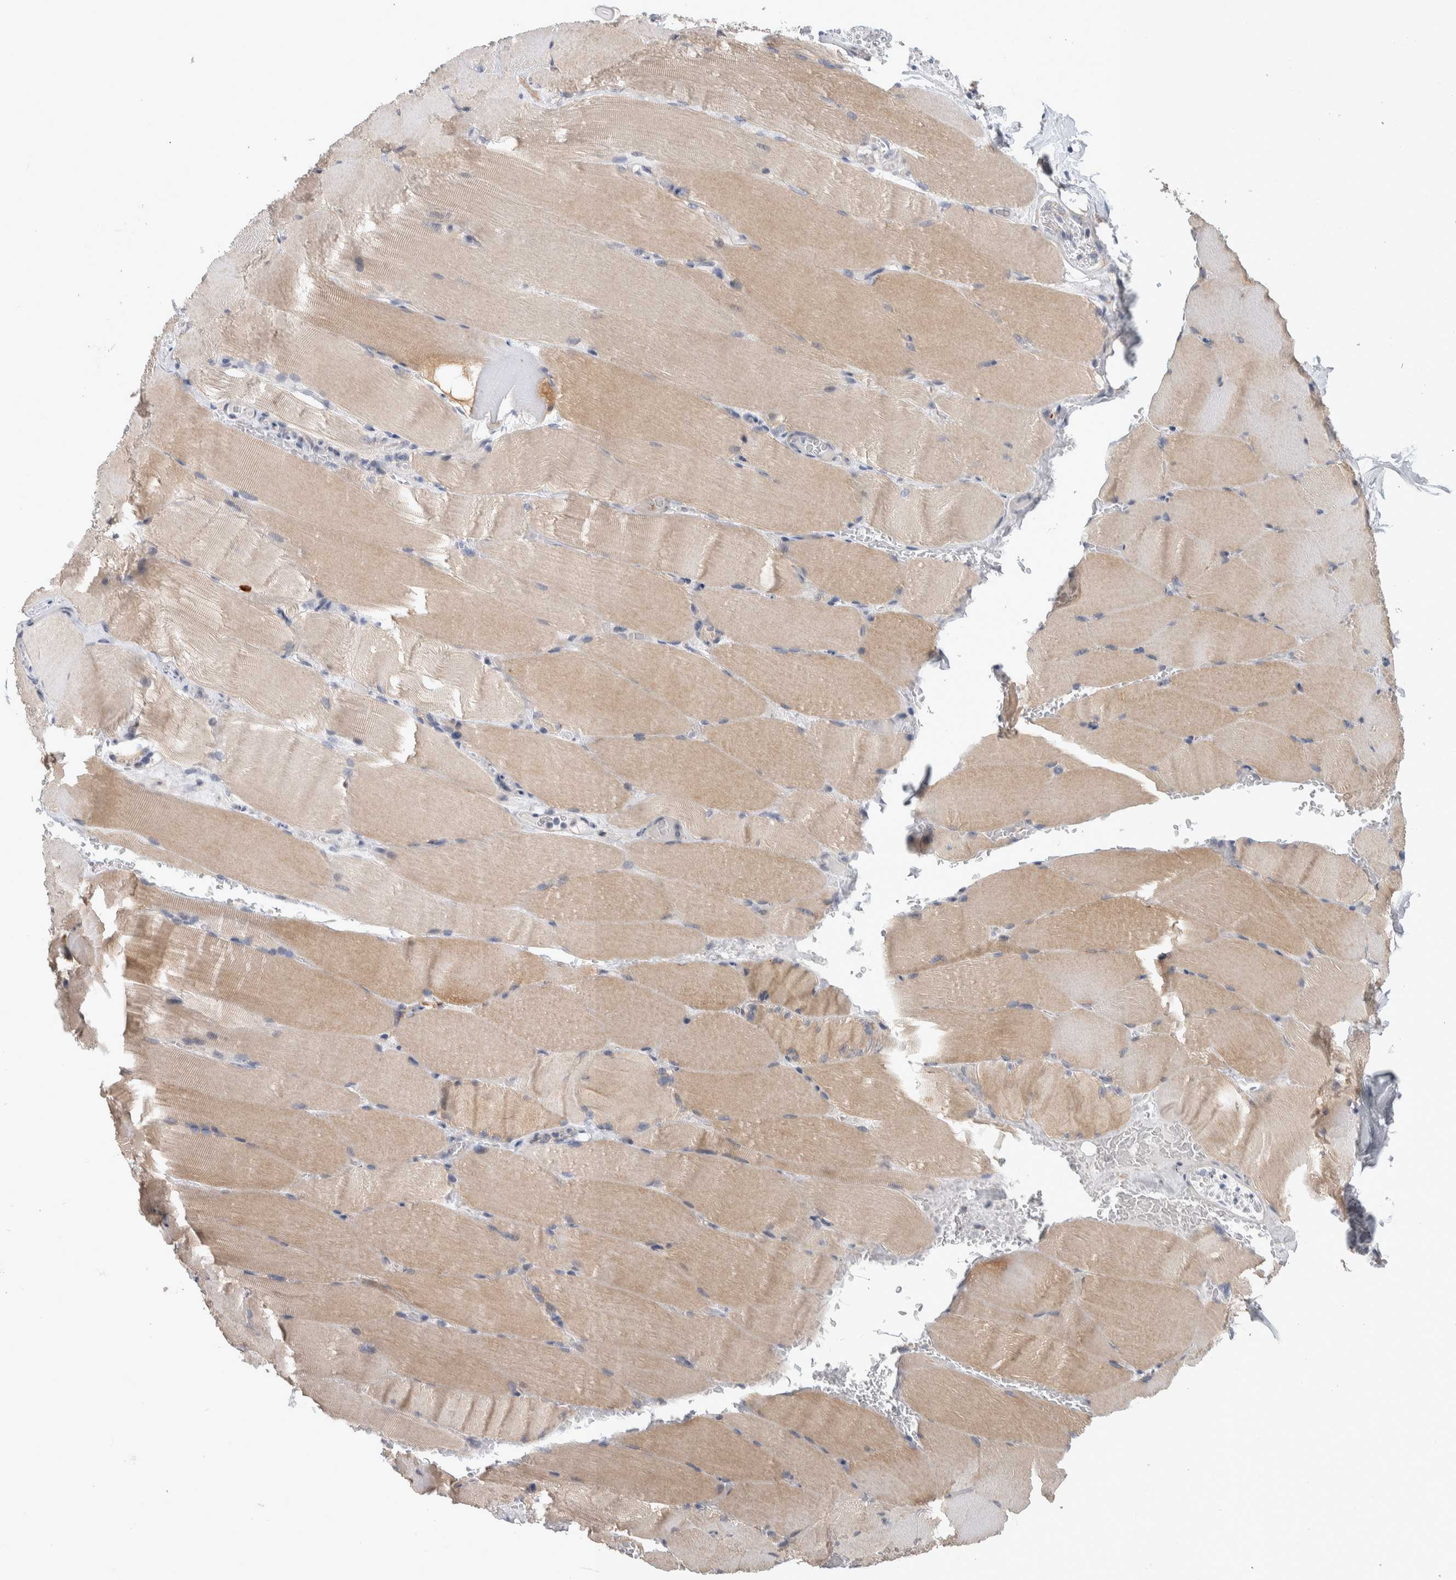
{"staining": {"intensity": "weak", "quantity": "25%-75%", "location": "cytoplasmic/membranous"}, "tissue": "skeletal muscle", "cell_type": "Myocytes", "image_type": "normal", "snomed": [{"axis": "morphology", "description": "Normal tissue, NOS"}, {"axis": "topography", "description": "Skeletal muscle"}, {"axis": "topography", "description": "Parathyroid gland"}], "caption": "Protein staining of benign skeletal muscle displays weak cytoplasmic/membranous staining in approximately 25%-75% of myocytes.", "gene": "IBTK", "patient": {"sex": "female", "age": 37}}